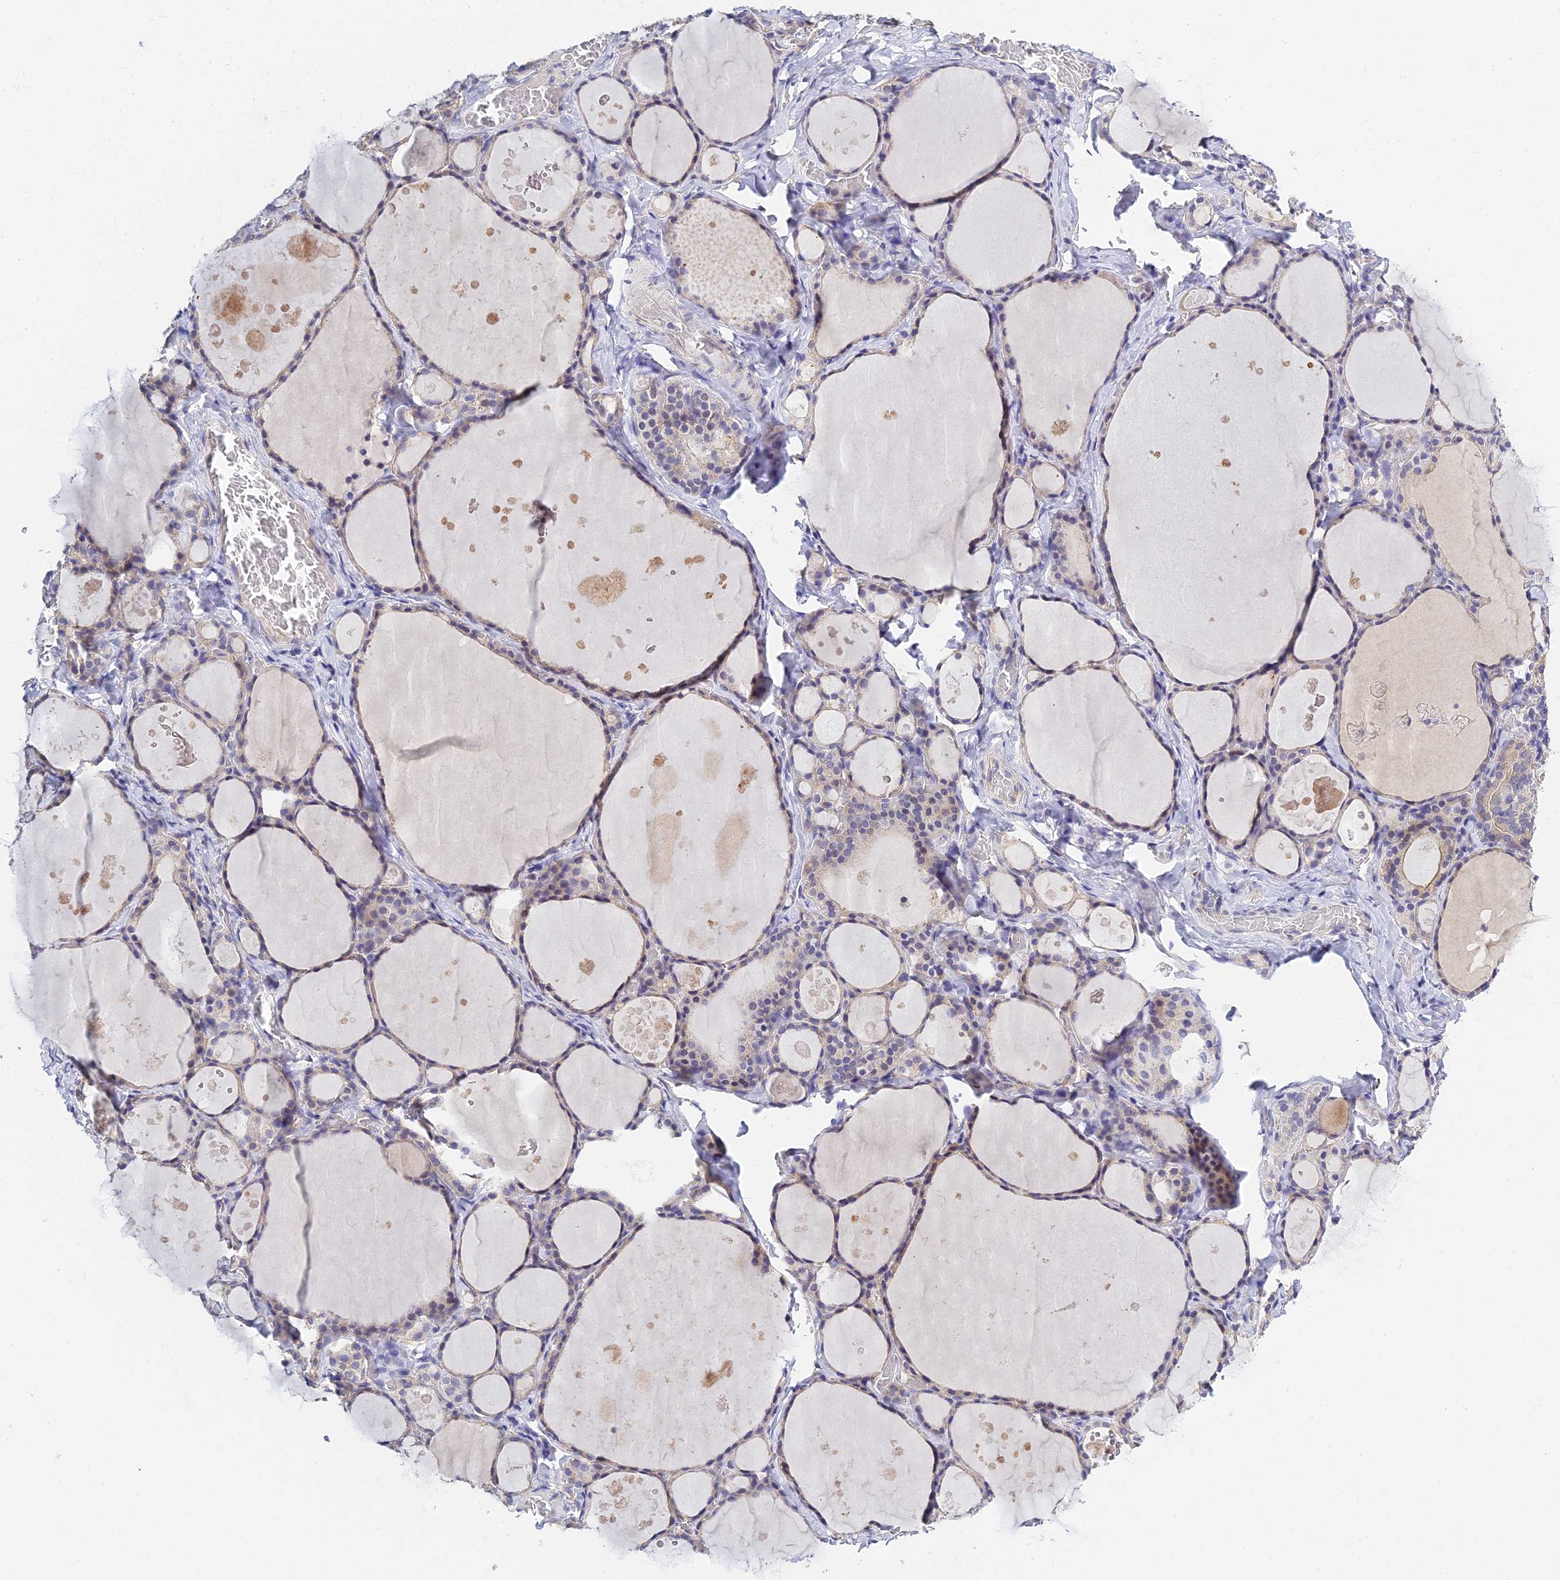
{"staining": {"intensity": "weak", "quantity": "<25%", "location": "cytoplasmic/membranous"}, "tissue": "thyroid gland", "cell_type": "Glandular cells", "image_type": "normal", "snomed": [{"axis": "morphology", "description": "Normal tissue, NOS"}, {"axis": "topography", "description": "Thyroid gland"}], "caption": "DAB immunohistochemical staining of benign human thyroid gland demonstrates no significant expression in glandular cells.", "gene": "HOXB1", "patient": {"sex": "male", "age": 56}}